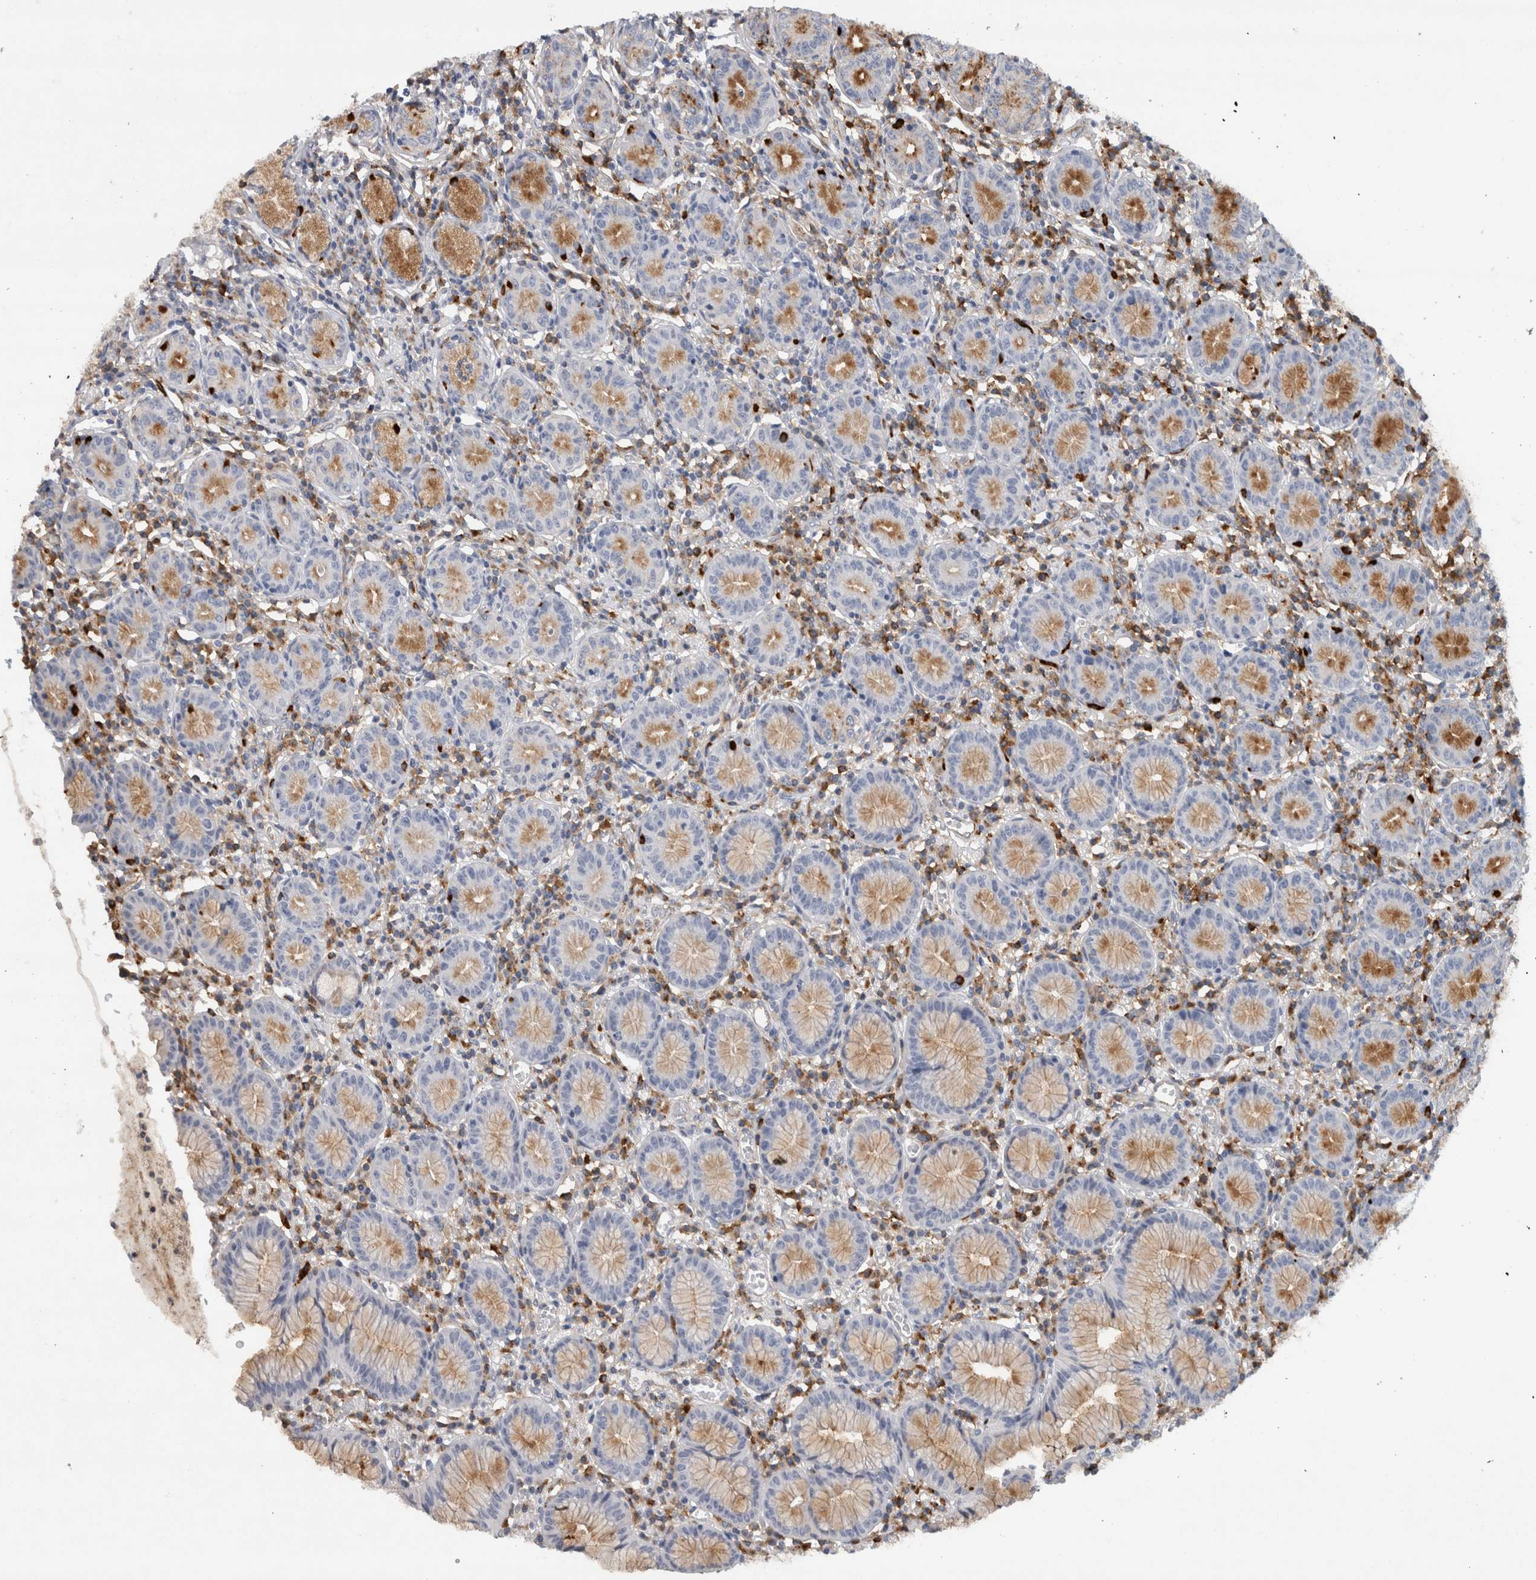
{"staining": {"intensity": "moderate", "quantity": ">75%", "location": "cytoplasmic/membranous"}, "tissue": "stomach", "cell_type": "Glandular cells", "image_type": "normal", "snomed": [{"axis": "morphology", "description": "Normal tissue, NOS"}, {"axis": "topography", "description": "Stomach"}], "caption": "Immunohistochemical staining of normal stomach reveals moderate cytoplasmic/membranous protein expression in about >75% of glandular cells.", "gene": "CD63", "patient": {"sex": "male", "age": 55}}